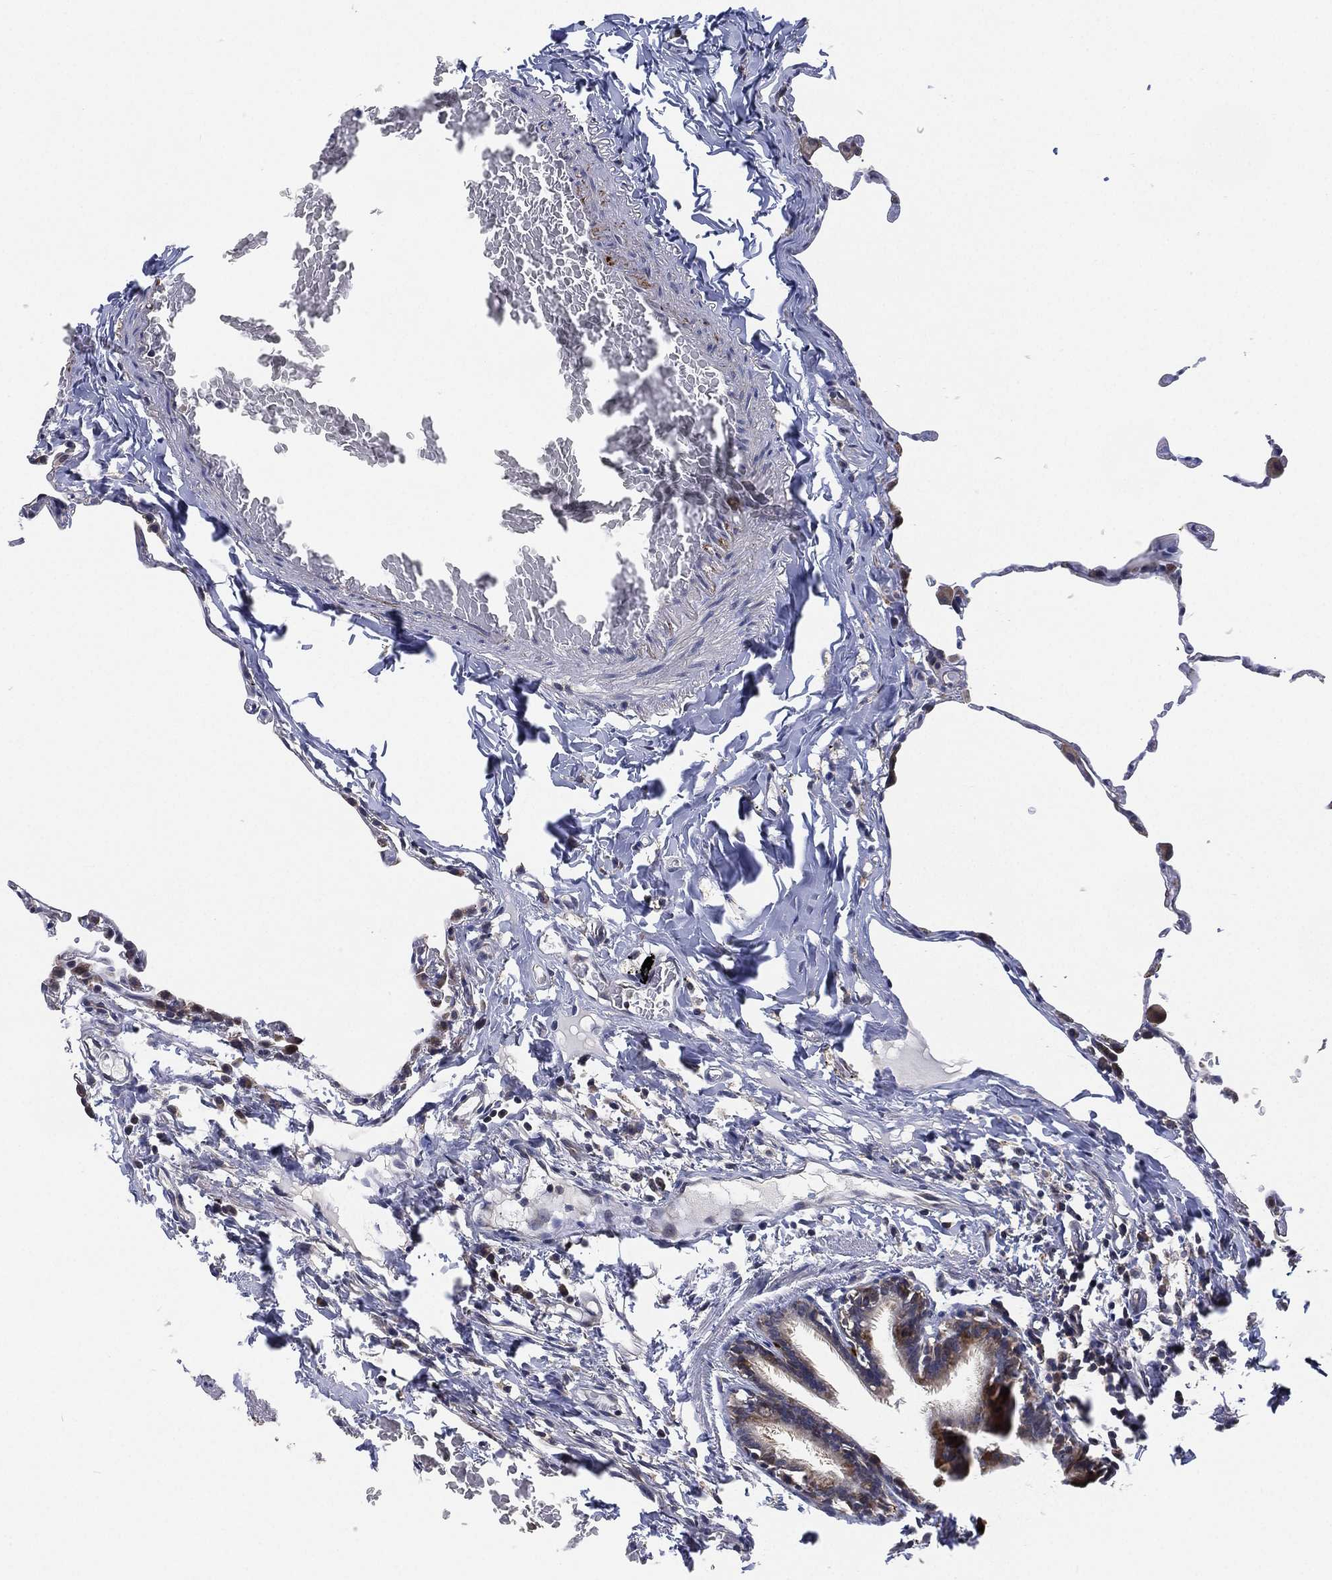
{"staining": {"intensity": "negative", "quantity": "none", "location": "none"}, "tissue": "lung", "cell_type": "Alveolar cells", "image_type": "normal", "snomed": [{"axis": "morphology", "description": "Normal tissue, NOS"}, {"axis": "topography", "description": "Lung"}], "caption": "Photomicrograph shows no protein staining in alveolar cells of benign lung. (Stains: DAB (3,3'-diaminobenzidine) immunohistochemistry with hematoxylin counter stain, Microscopy: brightfield microscopy at high magnification).", "gene": "SELENOO", "patient": {"sex": "female", "age": 57}}